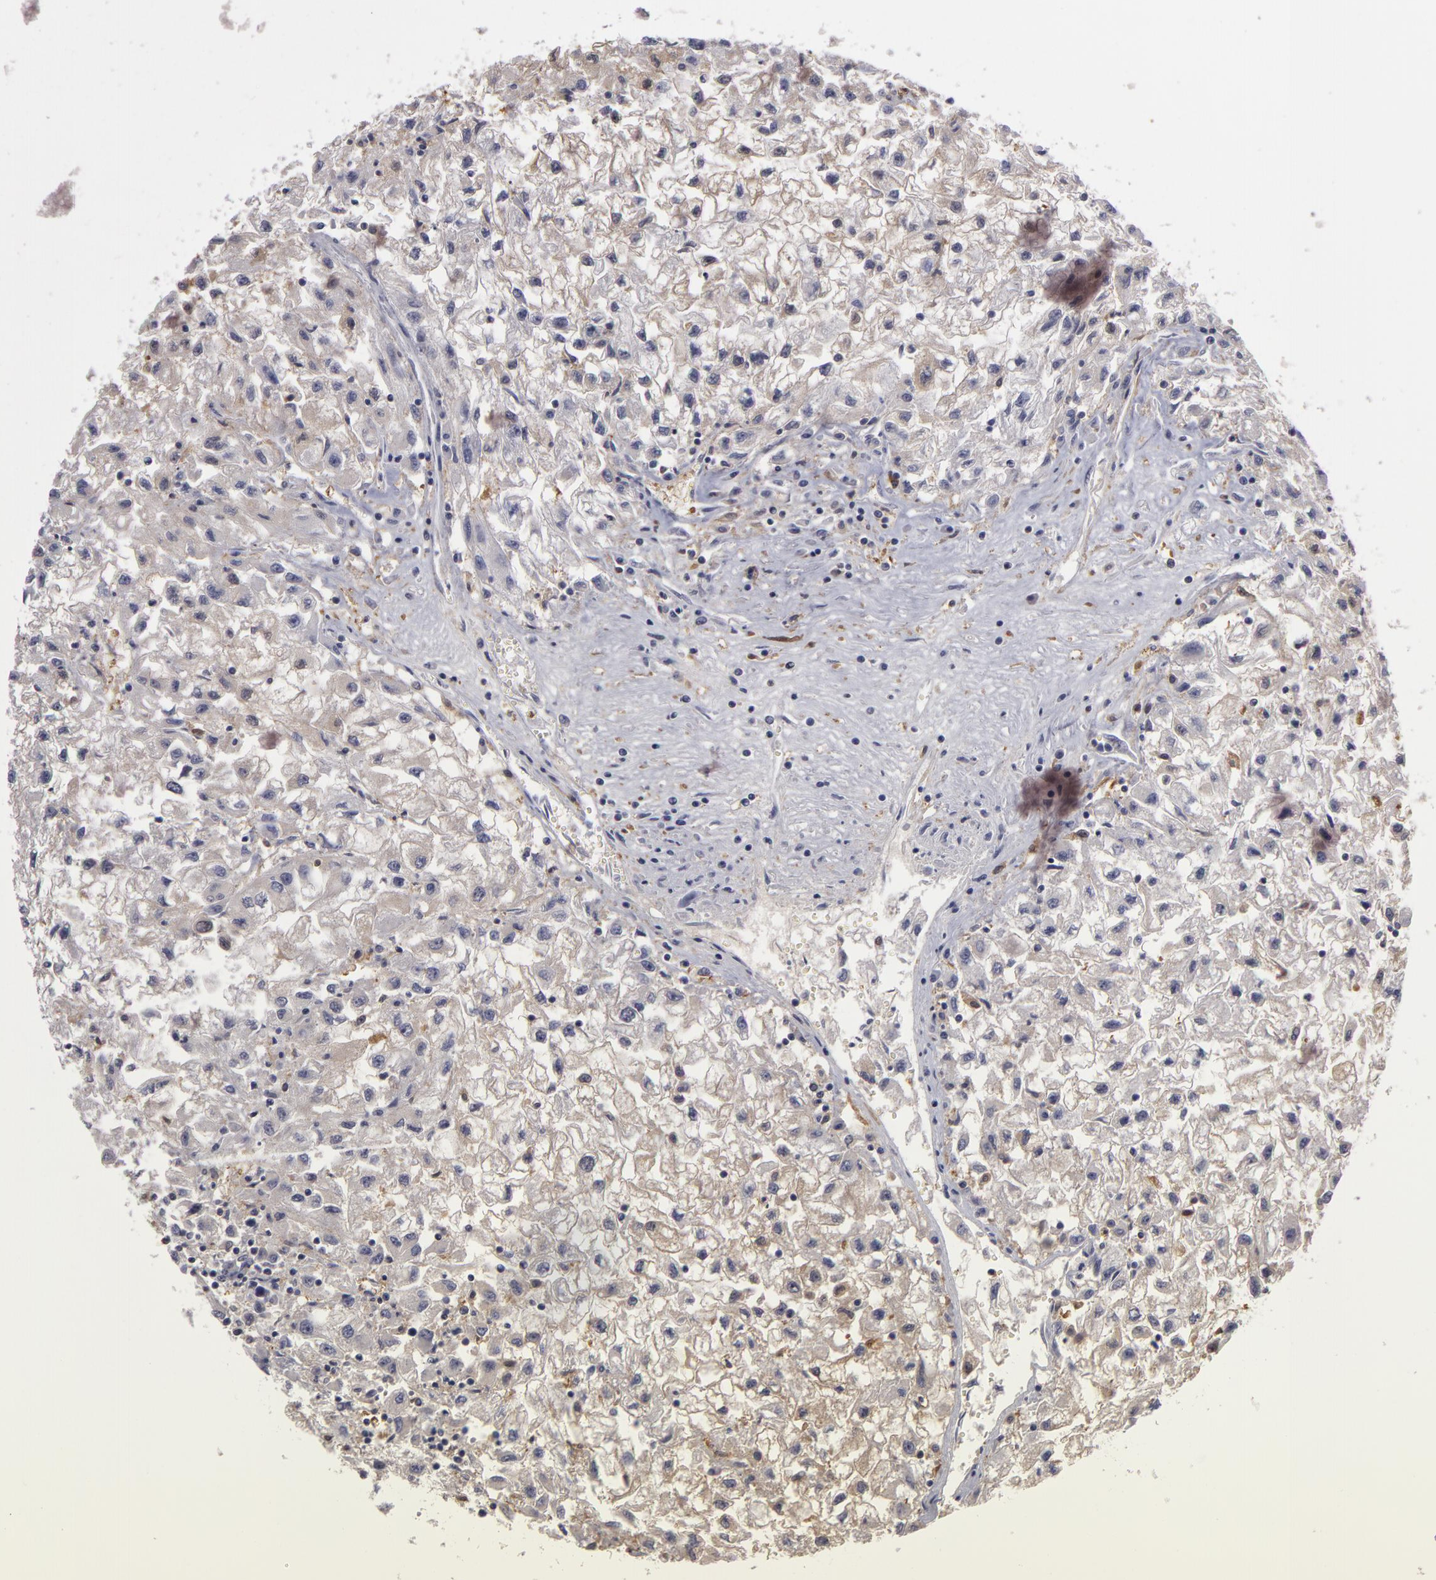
{"staining": {"intensity": "negative", "quantity": "none", "location": "none"}, "tissue": "renal cancer", "cell_type": "Tumor cells", "image_type": "cancer", "snomed": [{"axis": "morphology", "description": "Adenocarcinoma, NOS"}, {"axis": "topography", "description": "Kidney"}], "caption": "DAB (3,3'-diaminobenzidine) immunohistochemical staining of human renal cancer (adenocarcinoma) reveals no significant staining in tumor cells.", "gene": "GNPDA1", "patient": {"sex": "male", "age": 59}}